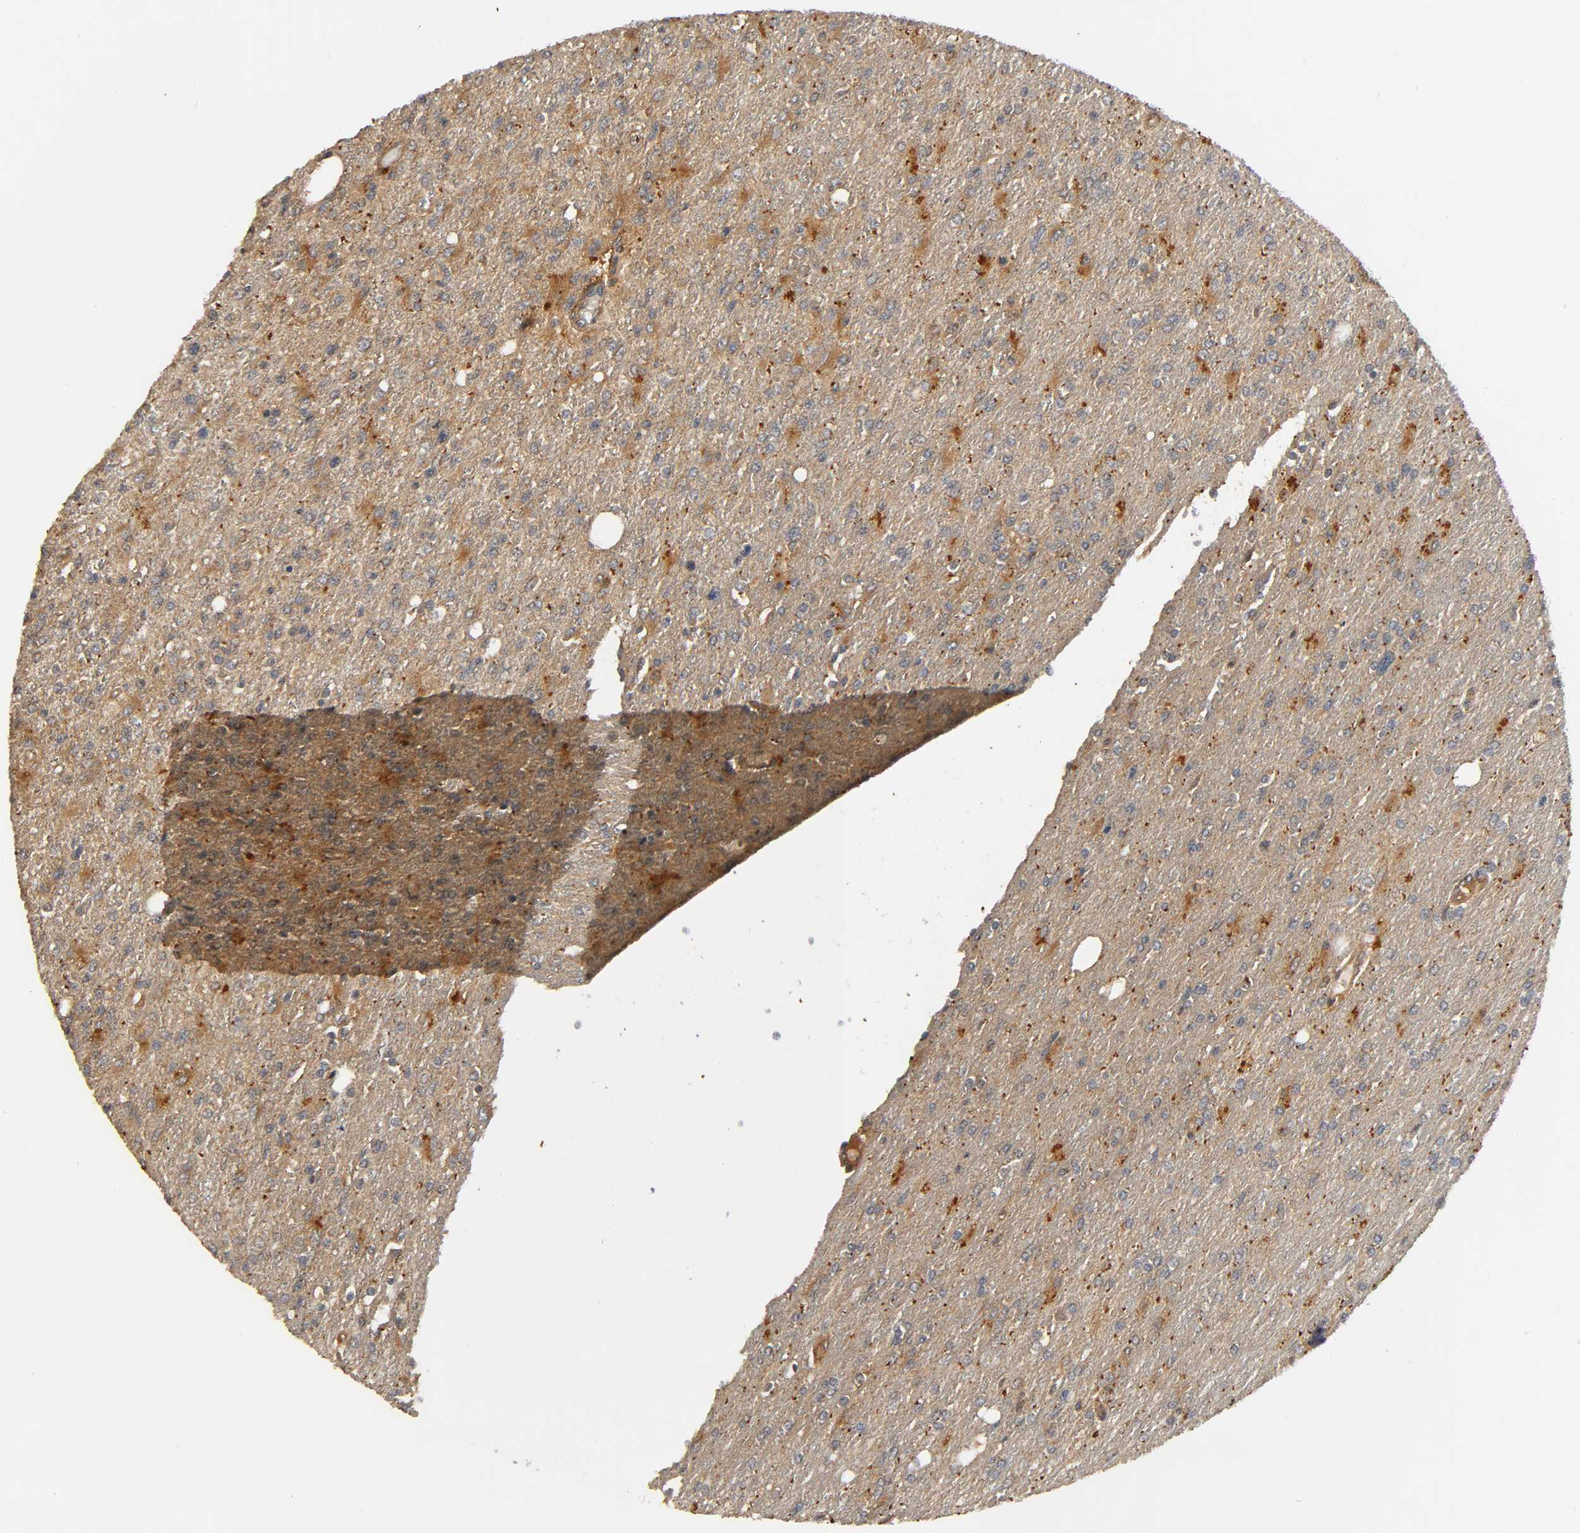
{"staining": {"intensity": "moderate", "quantity": ">75%", "location": "cytoplasmic/membranous"}, "tissue": "glioma", "cell_type": "Tumor cells", "image_type": "cancer", "snomed": [{"axis": "morphology", "description": "Glioma, malignant, High grade"}, {"axis": "topography", "description": "Cerebral cortex"}], "caption": "Tumor cells display medium levels of moderate cytoplasmic/membranous positivity in about >75% of cells in human glioma. The staining is performed using DAB brown chromogen to label protein expression. The nuclei are counter-stained blue using hematoxylin.", "gene": "IKBKB", "patient": {"sex": "male", "age": 76}}